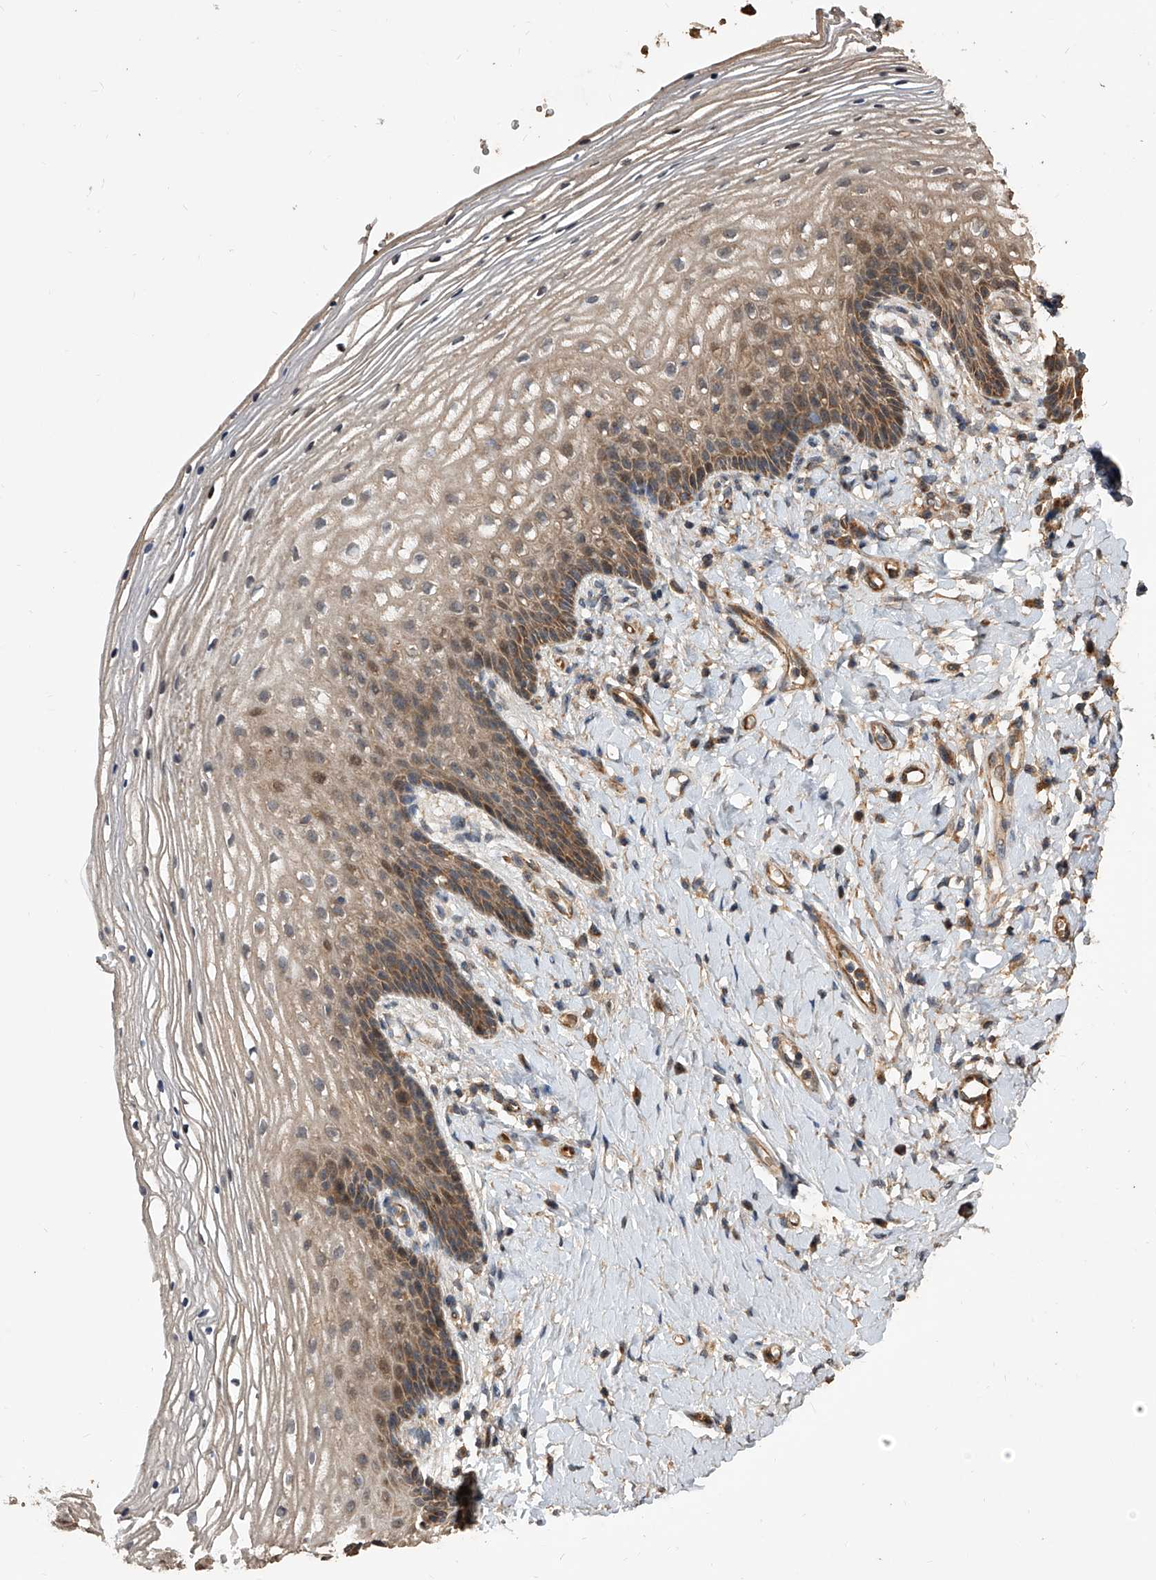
{"staining": {"intensity": "moderate", "quantity": ">75%", "location": "cytoplasmic/membranous"}, "tissue": "vagina", "cell_type": "Squamous epithelial cells", "image_type": "normal", "snomed": [{"axis": "morphology", "description": "Normal tissue, NOS"}, {"axis": "topography", "description": "Vagina"}], "caption": "Approximately >75% of squamous epithelial cells in benign vagina demonstrate moderate cytoplasmic/membranous protein staining as visualized by brown immunohistochemical staining.", "gene": "LTV1", "patient": {"sex": "female", "age": 60}}